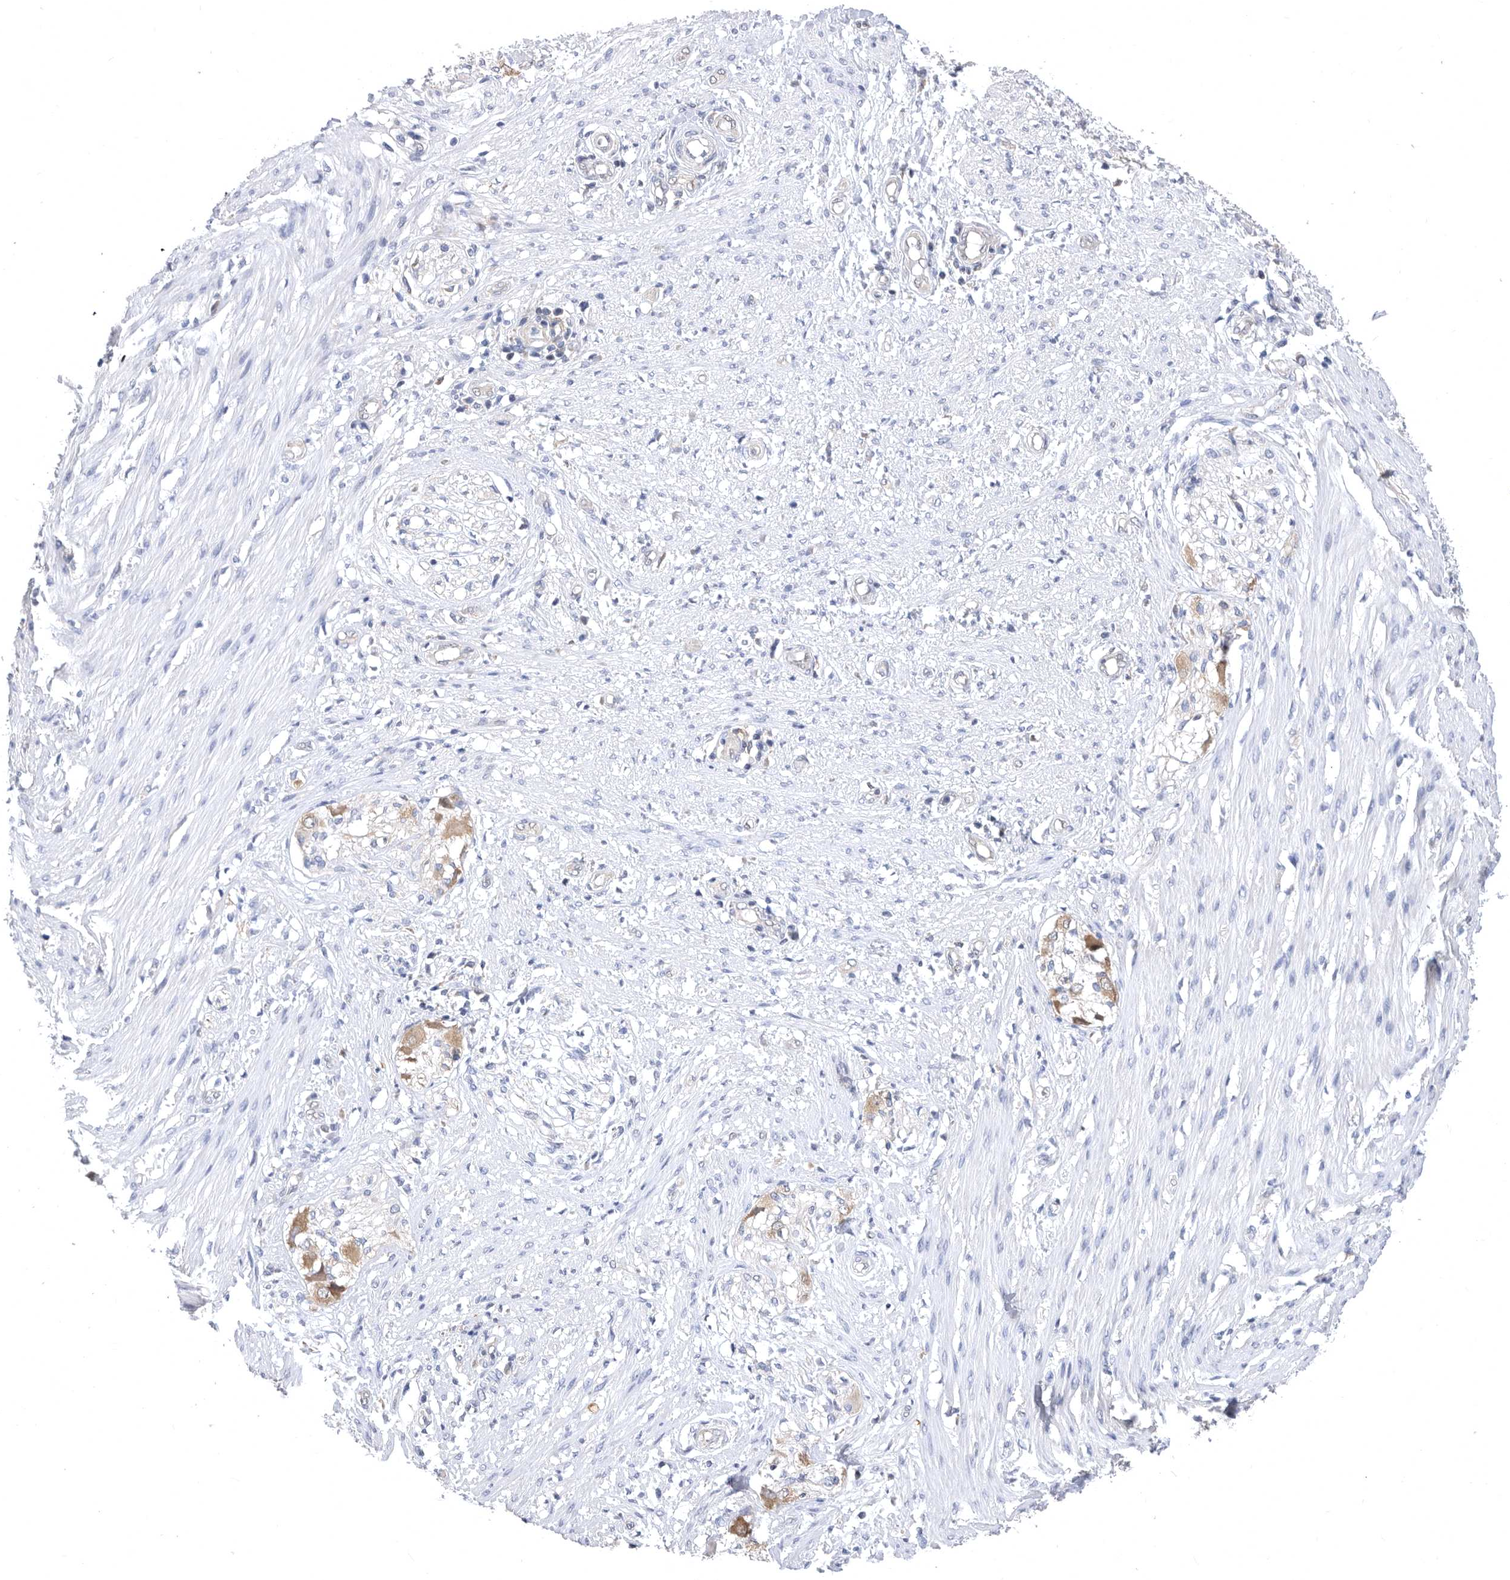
{"staining": {"intensity": "negative", "quantity": "none", "location": "none"}, "tissue": "smooth muscle", "cell_type": "Smooth muscle cells", "image_type": "normal", "snomed": [{"axis": "morphology", "description": "Normal tissue, NOS"}, {"axis": "morphology", "description": "Adenocarcinoma, NOS"}, {"axis": "topography", "description": "Colon"}, {"axis": "topography", "description": "Peripheral nerve tissue"}], "caption": "IHC photomicrograph of unremarkable smooth muscle stained for a protein (brown), which displays no staining in smooth muscle cells.", "gene": "CCT4", "patient": {"sex": "male", "age": 14}}